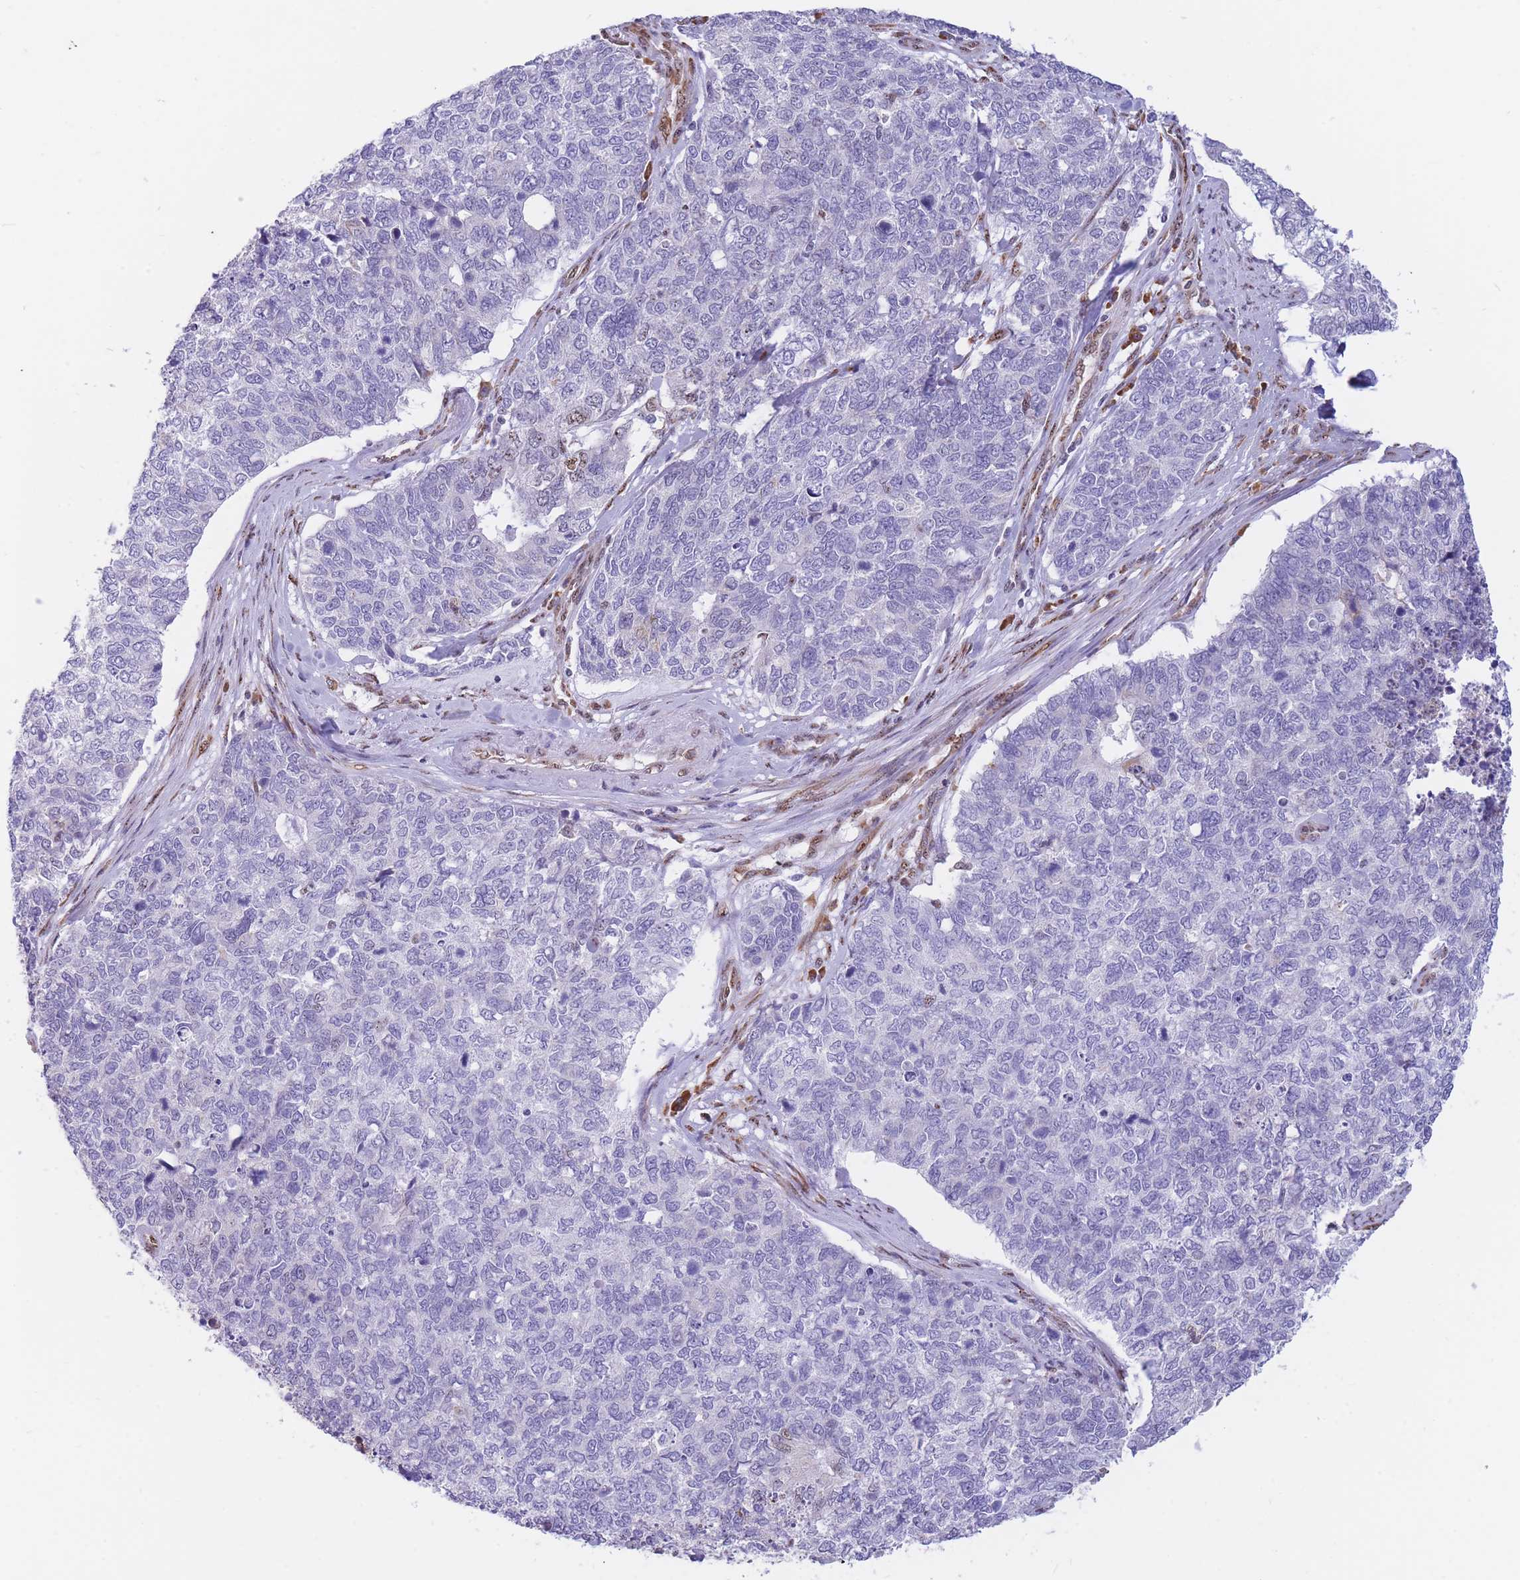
{"staining": {"intensity": "negative", "quantity": "none", "location": "none"}, "tissue": "cervical cancer", "cell_type": "Tumor cells", "image_type": "cancer", "snomed": [{"axis": "morphology", "description": "Squamous cell carcinoma, NOS"}, {"axis": "topography", "description": "Cervix"}], "caption": "Immunohistochemical staining of squamous cell carcinoma (cervical) exhibits no significant positivity in tumor cells. (Brightfield microscopy of DAB (3,3'-diaminobenzidine) immunohistochemistry at high magnification).", "gene": "FAM153A", "patient": {"sex": "female", "age": 63}}